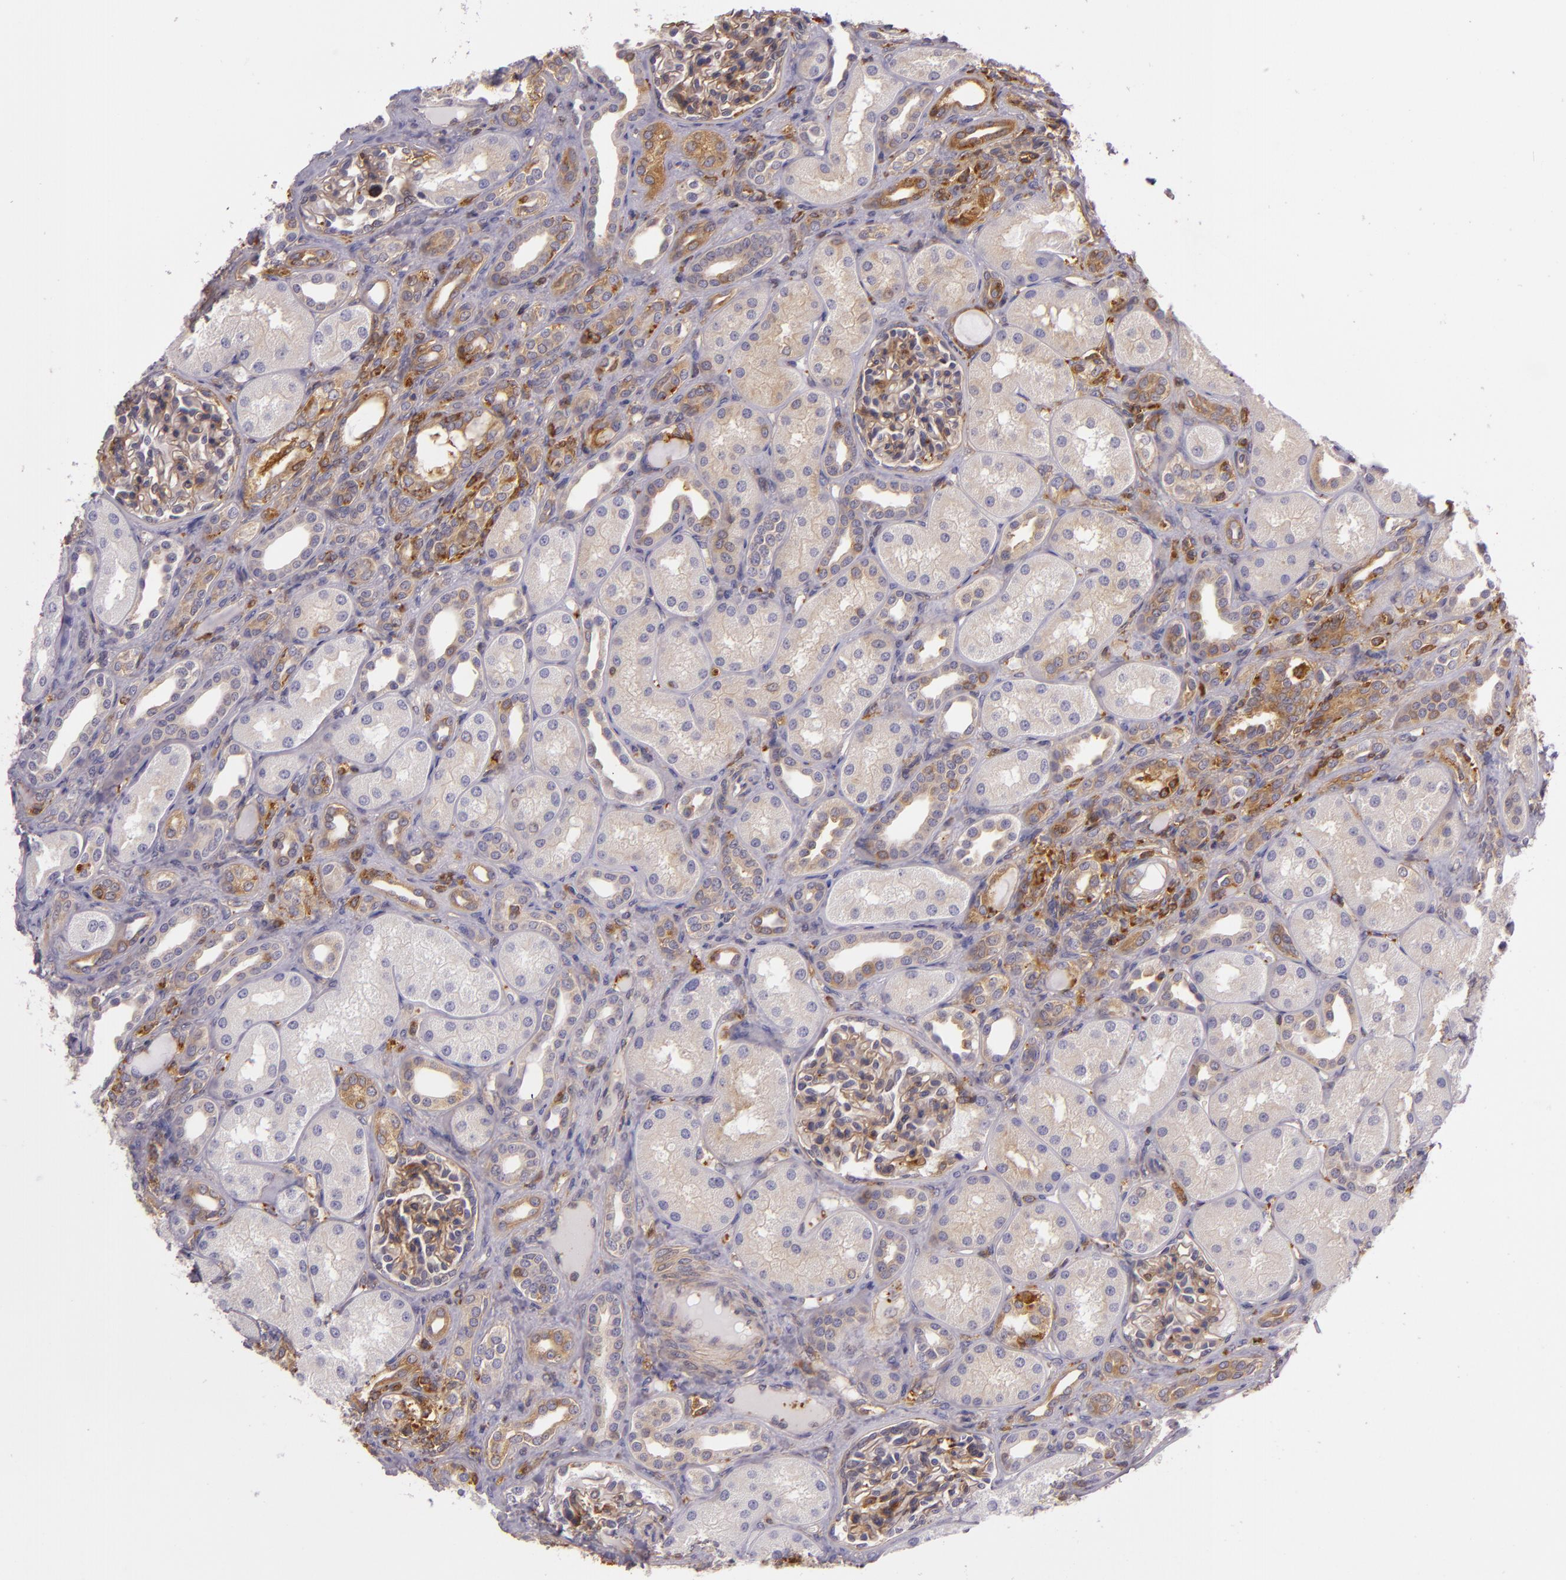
{"staining": {"intensity": "moderate", "quantity": ">75%", "location": "cytoplasmic/membranous"}, "tissue": "kidney", "cell_type": "Cells in glomeruli", "image_type": "normal", "snomed": [{"axis": "morphology", "description": "Normal tissue, NOS"}, {"axis": "topography", "description": "Kidney"}], "caption": "Benign kidney was stained to show a protein in brown. There is medium levels of moderate cytoplasmic/membranous staining in approximately >75% of cells in glomeruli. (brown staining indicates protein expression, while blue staining denotes nuclei).", "gene": "TLN1", "patient": {"sex": "male", "age": 7}}